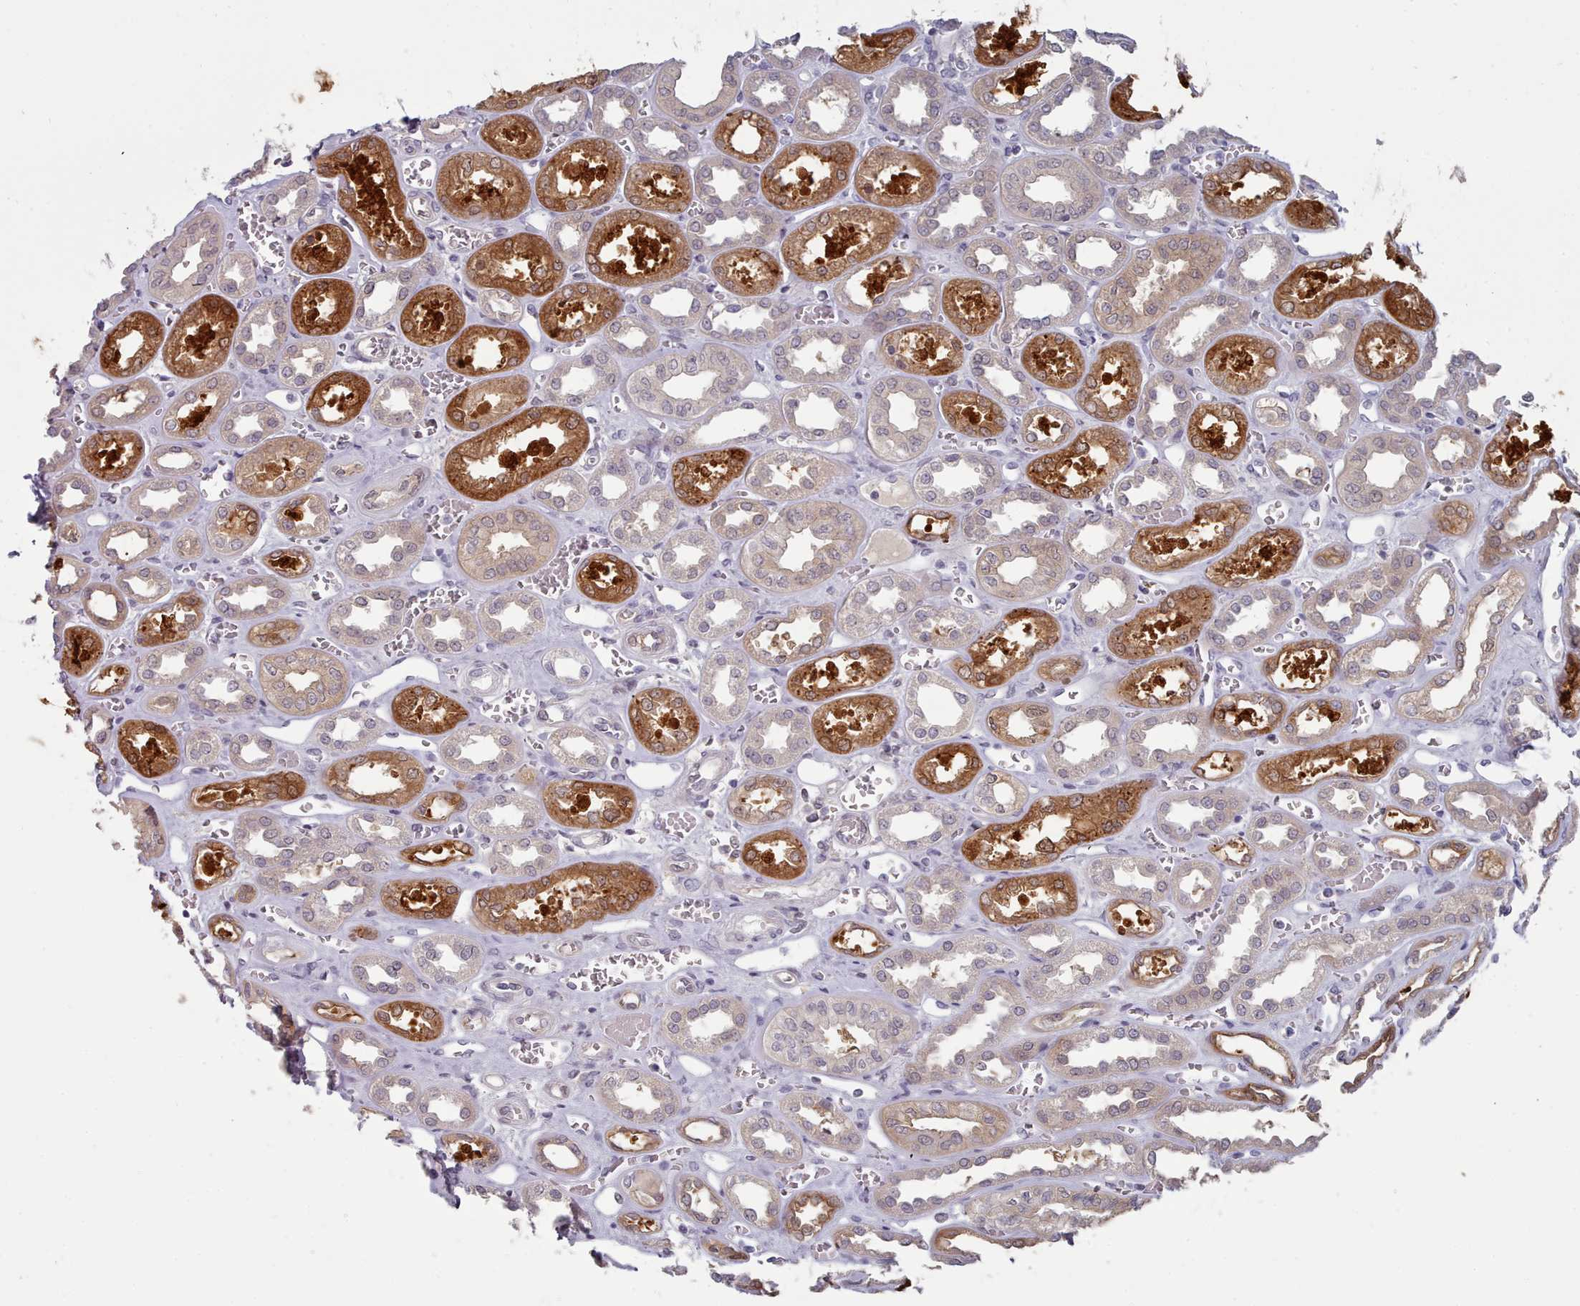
{"staining": {"intensity": "moderate", "quantity": "<25%", "location": "nuclear"}, "tissue": "kidney", "cell_type": "Cells in glomeruli", "image_type": "normal", "snomed": [{"axis": "morphology", "description": "Normal tissue, NOS"}, {"axis": "morphology", "description": "Adenocarcinoma, NOS"}, {"axis": "topography", "description": "Kidney"}], "caption": "Protein staining of benign kidney displays moderate nuclear positivity in approximately <25% of cells in glomeruli.", "gene": "GINS1", "patient": {"sex": "female", "age": 68}}